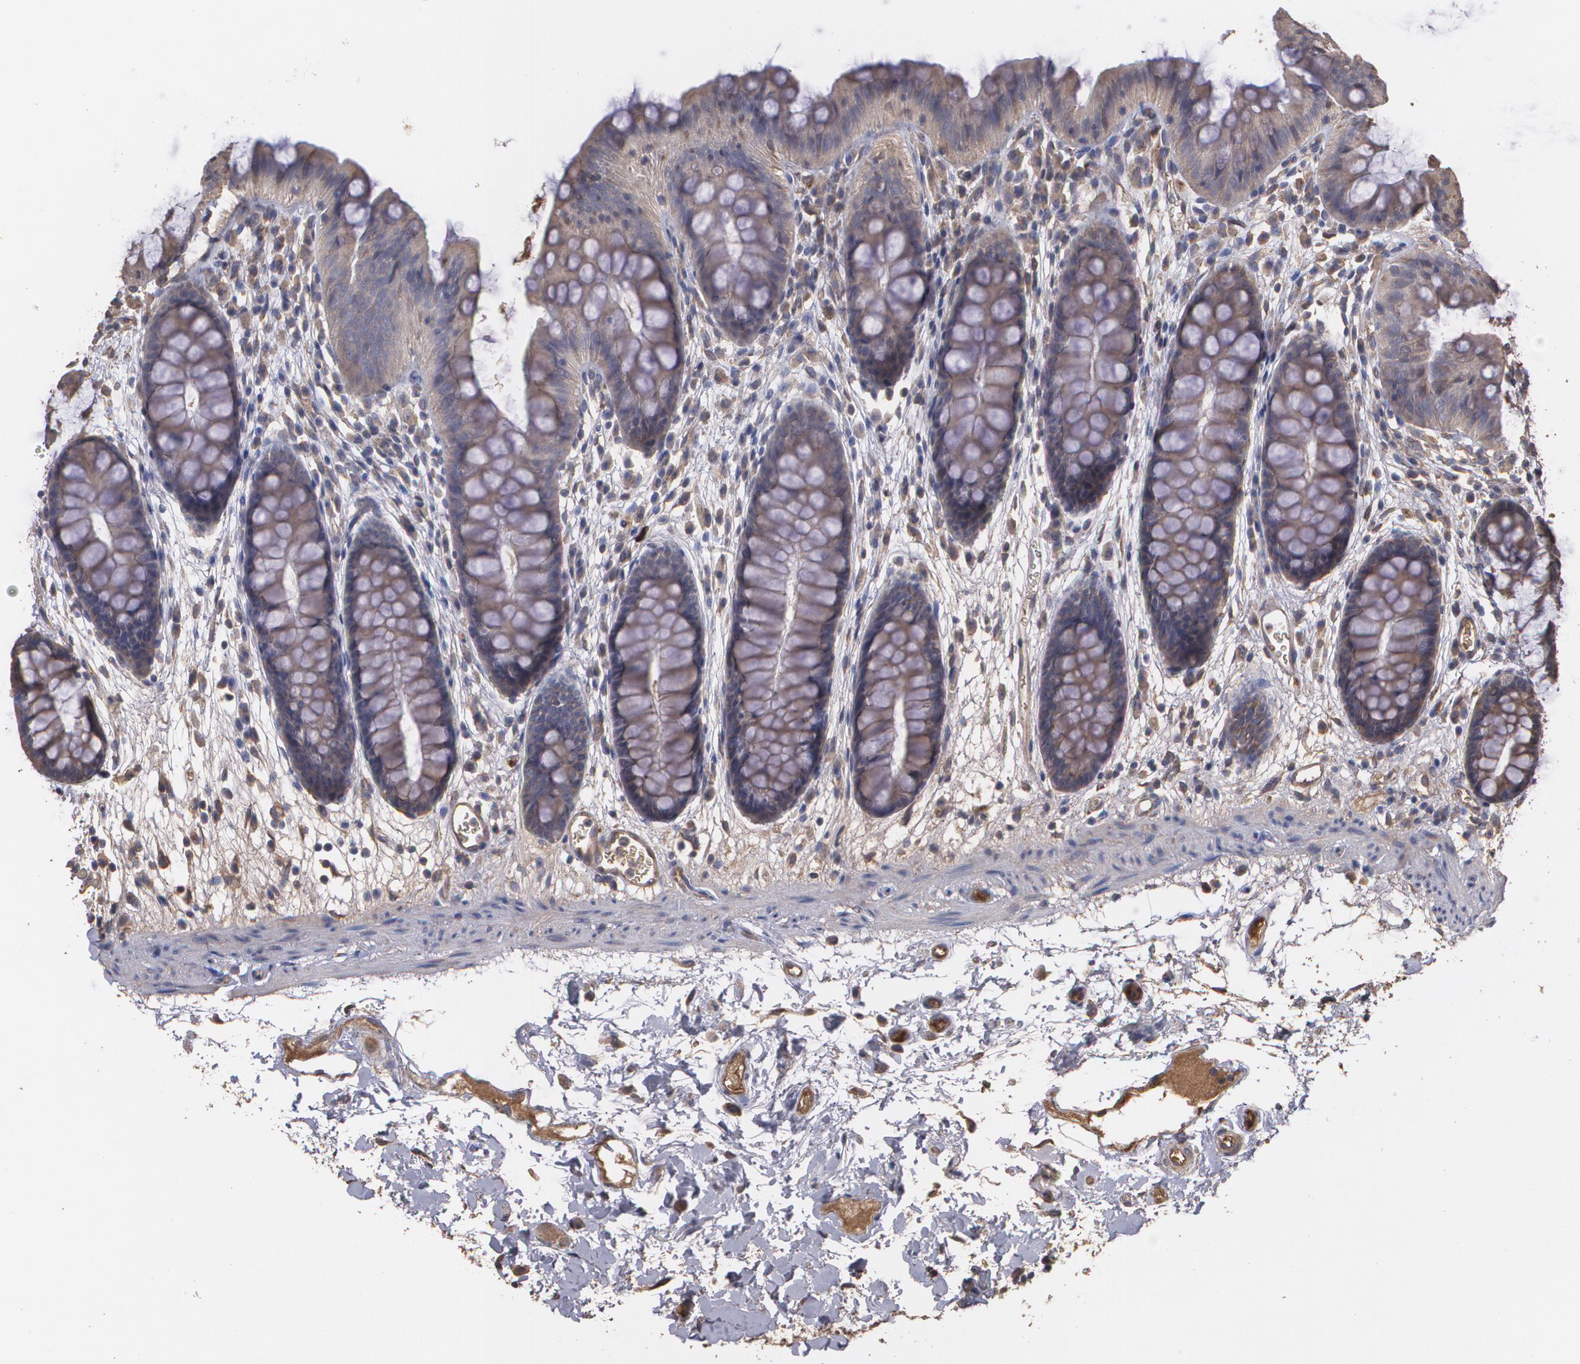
{"staining": {"intensity": "moderate", "quantity": ">75%", "location": "cytoplasmic/membranous"}, "tissue": "colon", "cell_type": "Endothelial cells", "image_type": "normal", "snomed": [{"axis": "morphology", "description": "Normal tissue, NOS"}, {"axis": "topography", "description": "Smooth muscle"}, {"axis": "topography", "description": "Colon"}], "caption": "Moderate cytoplasmic/membranous protein expression is present in about >75% of endothelial cells in colon. (brown staining indicates protein expression, while blue staining denotes nuclei).", "gene": "PON1", "patient": {"sex": "male", "age": 67}}